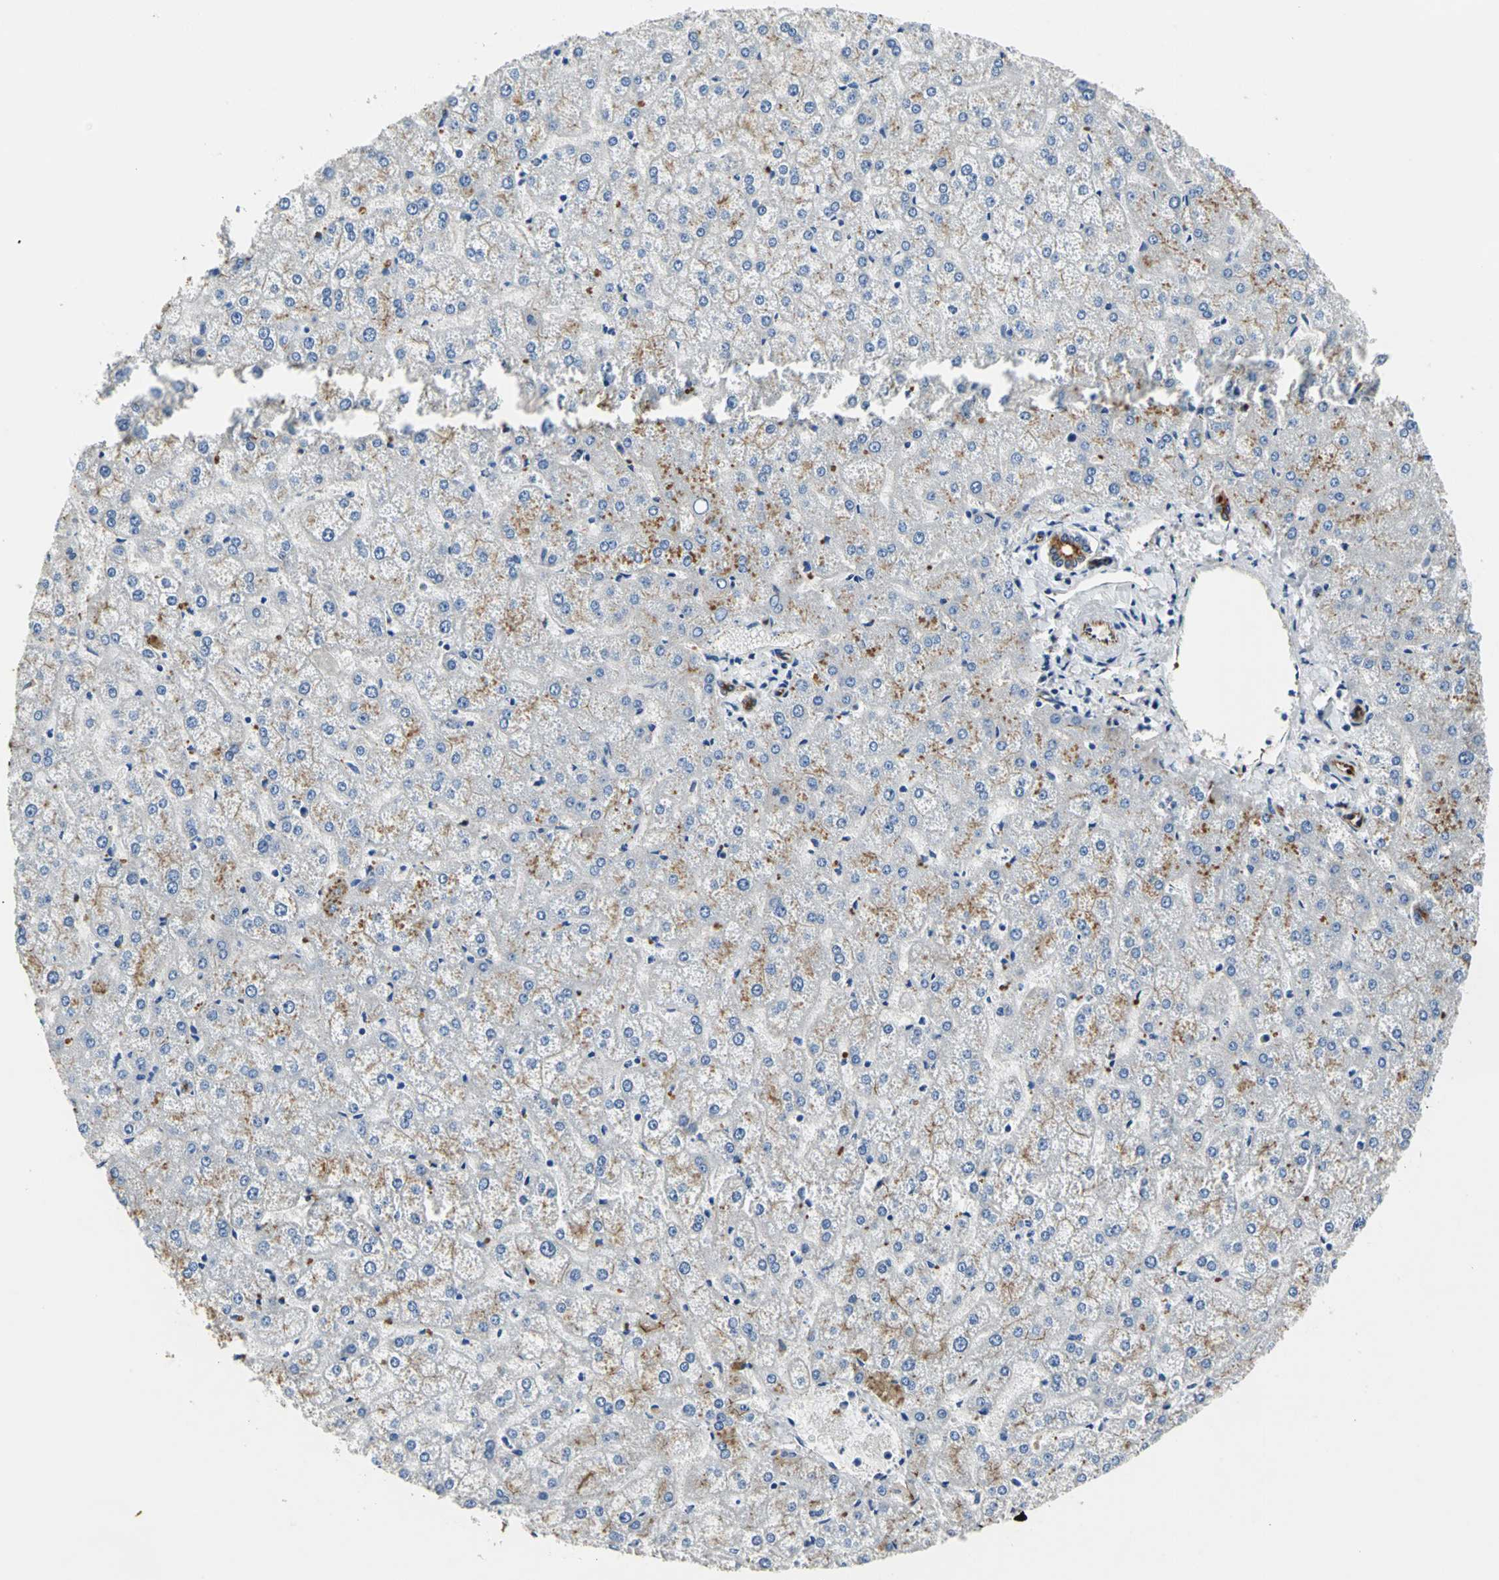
{"staining": {"intensity": "moderate", "quantity": ">75%", "location": "cytoplasmic/membranous"}, "tissue": "liver", "cell_type": "Cholangiocytes", "image_type": "normal", "snomed": [{"axis": "morphology", "description": "Normal tissue, NOS"}, {"axis": "topography", "description": "Liver"}], "caption": "Immunohistochemistry (IHC) staining of normal liver, which shows medium levels of moderate cytoplasmic/membranous positivity in approximately >75% of cholangiocytes indicating moderate cytoplasmic/membranous protein staining. The staining was performed using DAB (brown) for protein detection and nuclei were counterstained in hematoxylin (blue).", "gene": "ENSG00000285130", "patient": {"sex": "female", "age": 32}}